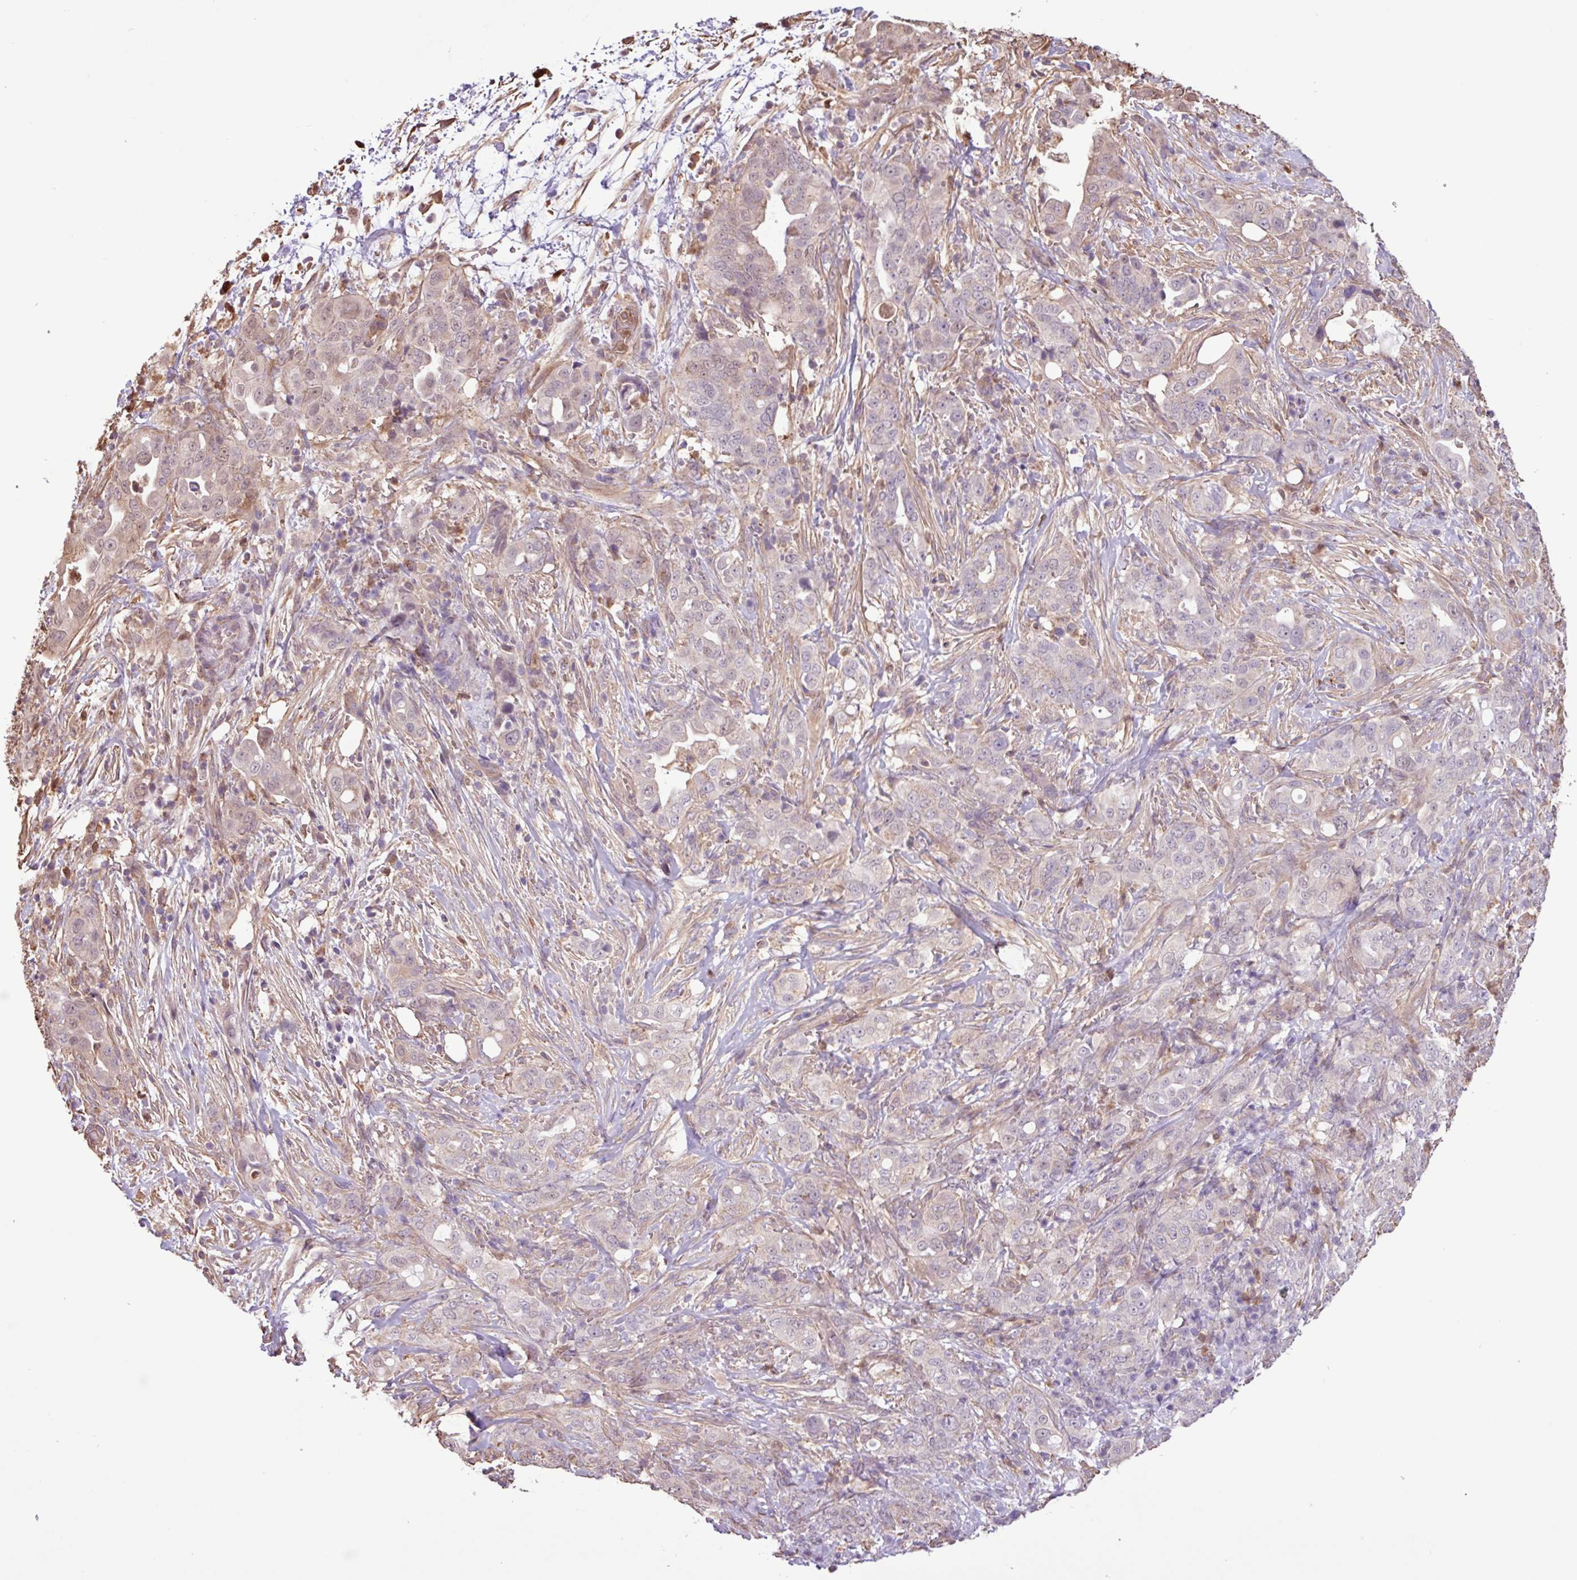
{"staining": {"intensity": "weak", "quantity": "<25%", "location": "cytoplasmic/membranous"}, "tissue": "pancreatic cancer", "cell_type": "Tumor cells", "image_type": "cancer", "snomed": [{"axis": "morphology", "description": "Normal tissue, NOS"}, {"axis": "morphology", "description": "Adenocarcinoma, NOS"}, {"axis": "topography", "description": "Lymph node"}, {"axis": "topography", "description": "Pancreas"}], "caption": "Tumor cells are negative for protein expression in human pancreatic cancer (adenocarcinoma). The staining is performed using DAB brown chromogen with nuclei counter-stained in using hematoxylin.", "gene": "CHST11", "patient": {"sex": "female", "age": 67}}